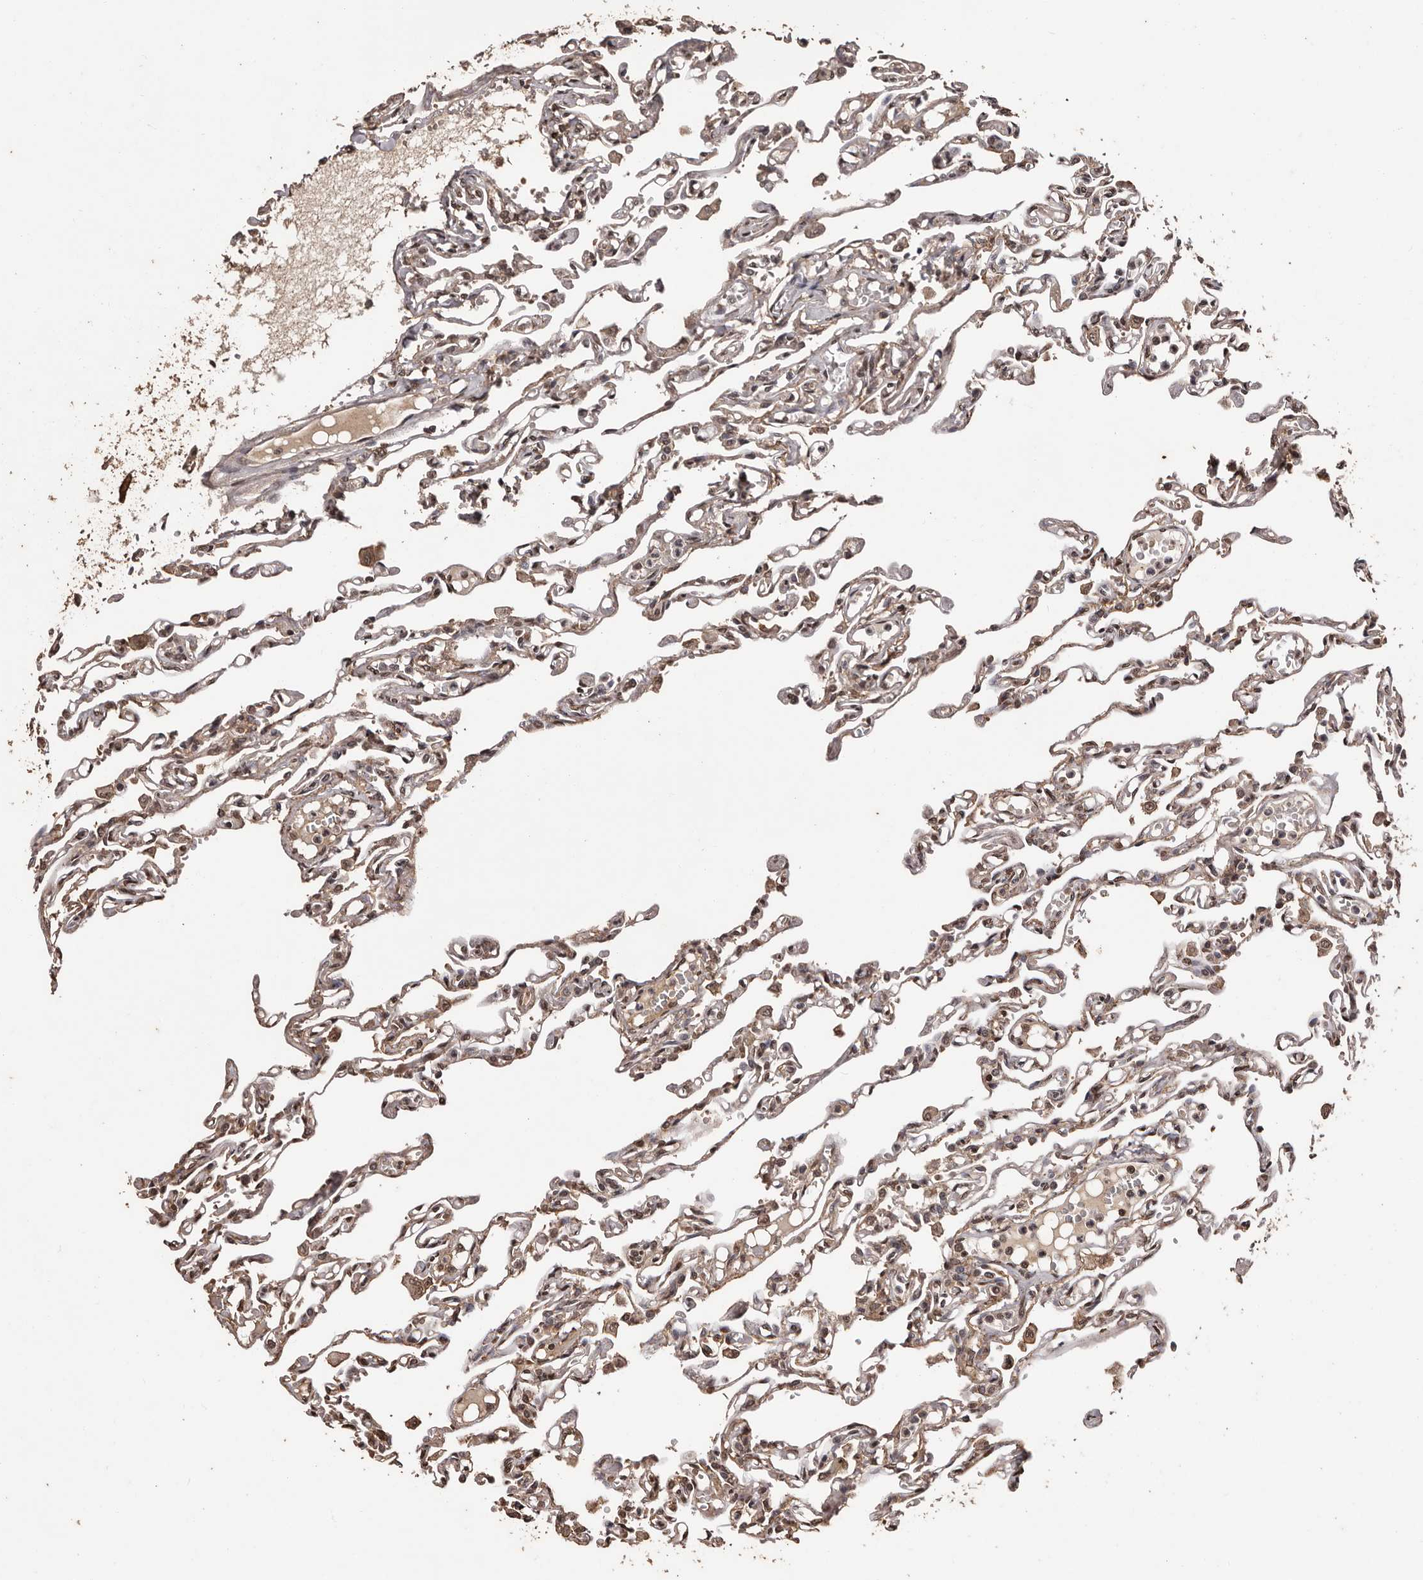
{"staining": {"intensity": "moderate", "quantity": ">75%", "location": "cytoplasmic/membranous,nuclear"}, "tissue": "lung", "cell_type": "Alveolar cells", "image_type": "normal", "snomed": [{"axis": "morphology", "description": "Normal tissue, NOS"}, {"axis": "topography", "description": "Lung"}], "caption": "Brown immunohistochemical staining in normal lung shows moderate cytoplasmic/membranous,nuclear positivity in approximately >75% of alveolar cells. The staining was performed using DAB to visualize the protein expression in brown, while the nuclei were stained in blue with hematoxylin (Magnification: 20x).", "gene": "NAV1", "patient": {"sex": "male", "age": 21}}